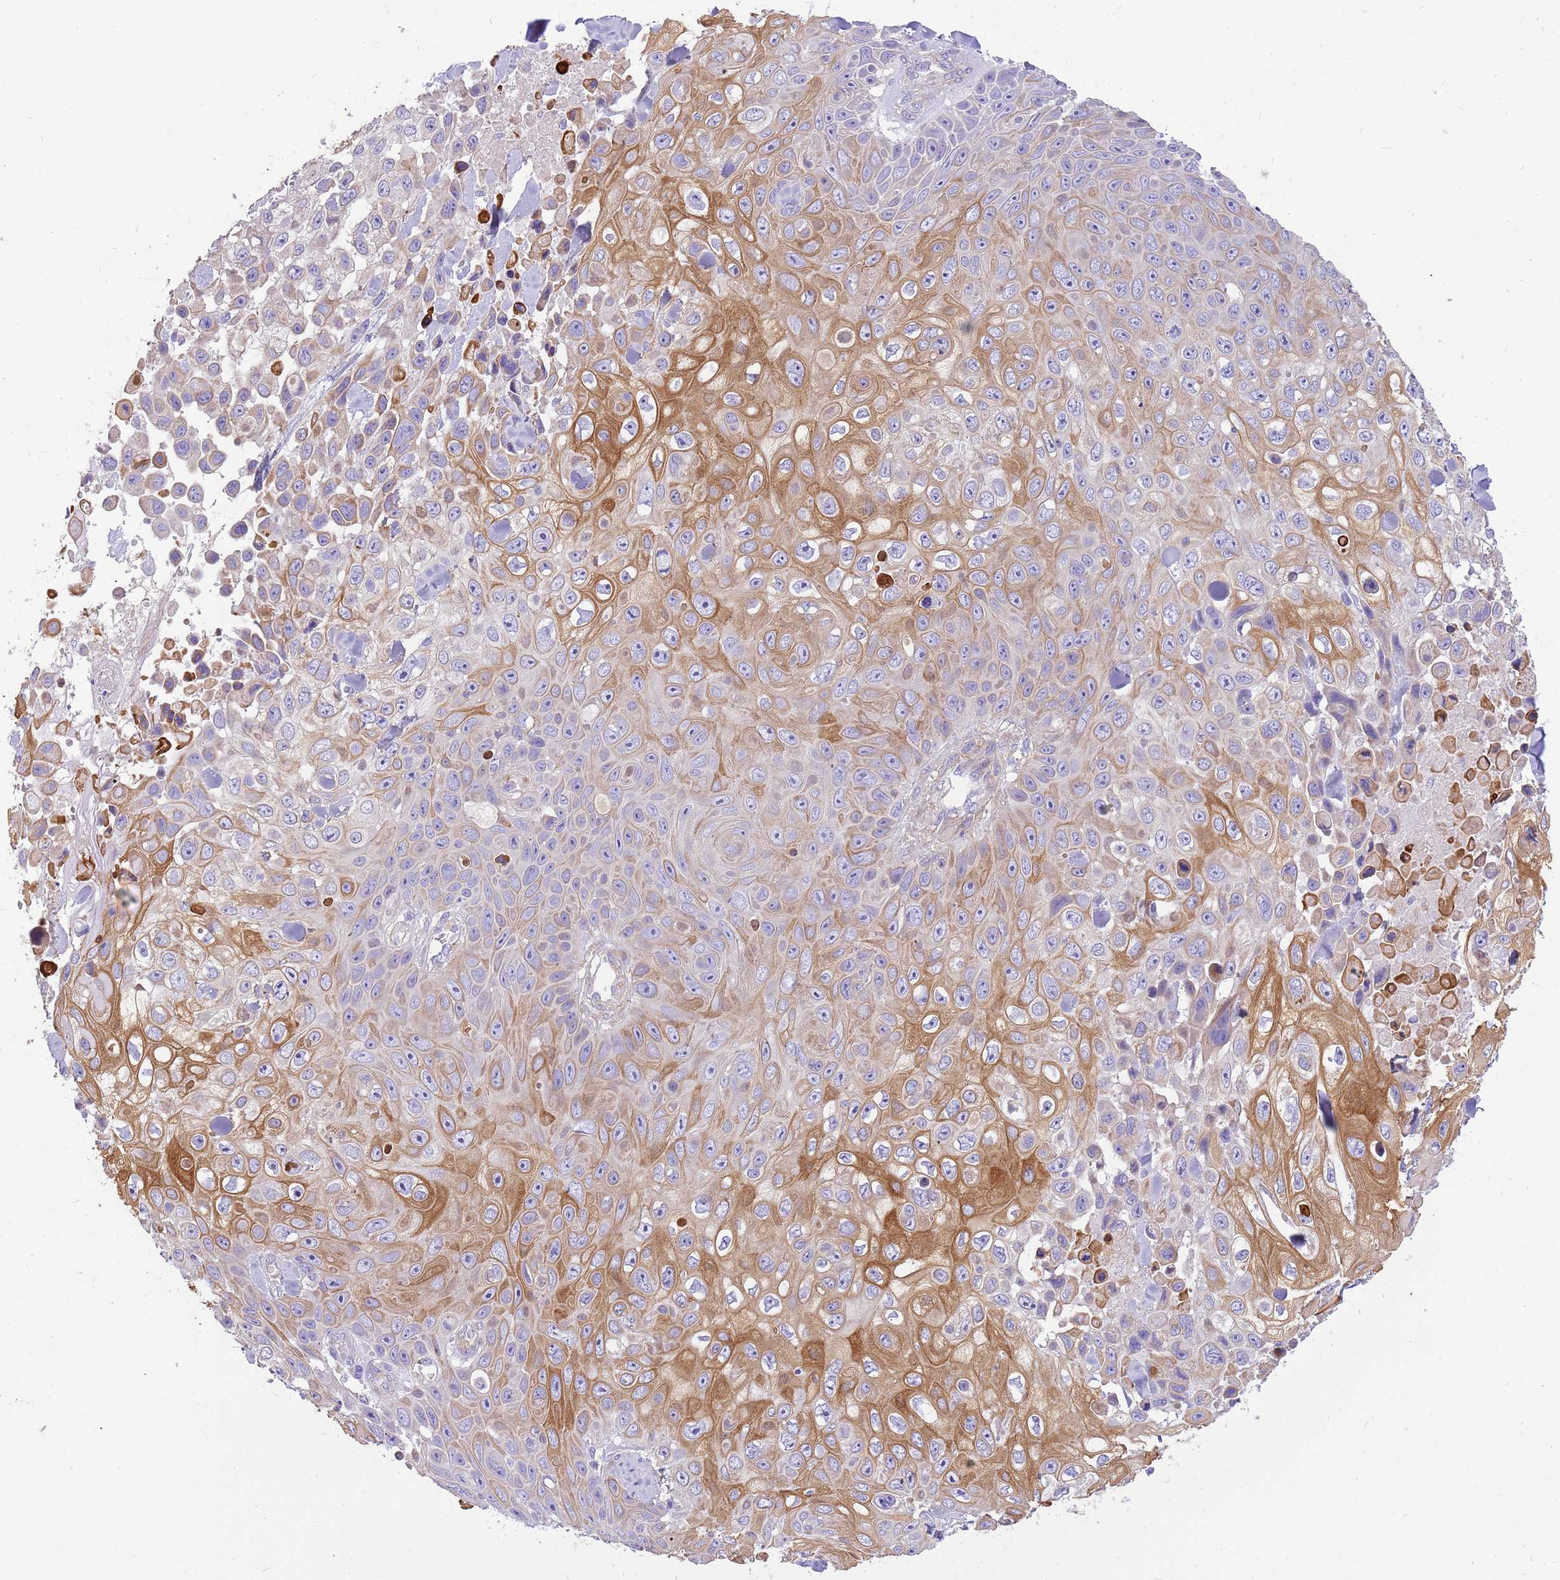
{"staining": {"intensity": "strong", "quantity": "25%-75%", "location": "cytoplasmic/membranous"}, "tissue": "skin cancer", "cell_type": "Tumor cells", "image_type": "cancer", "snomed": [{"axis": "morphology", "description": "Squamous cell carcinoma, NOS"}, {"axis": "topography", "description": "Skin"}], "caption": "Squamous cell carcinoma (skin) stained with a protein marker exhibits strong staining in tumor cells.", "gene": "SERINC3", "patient": {"sex": "male", "age": 82}}